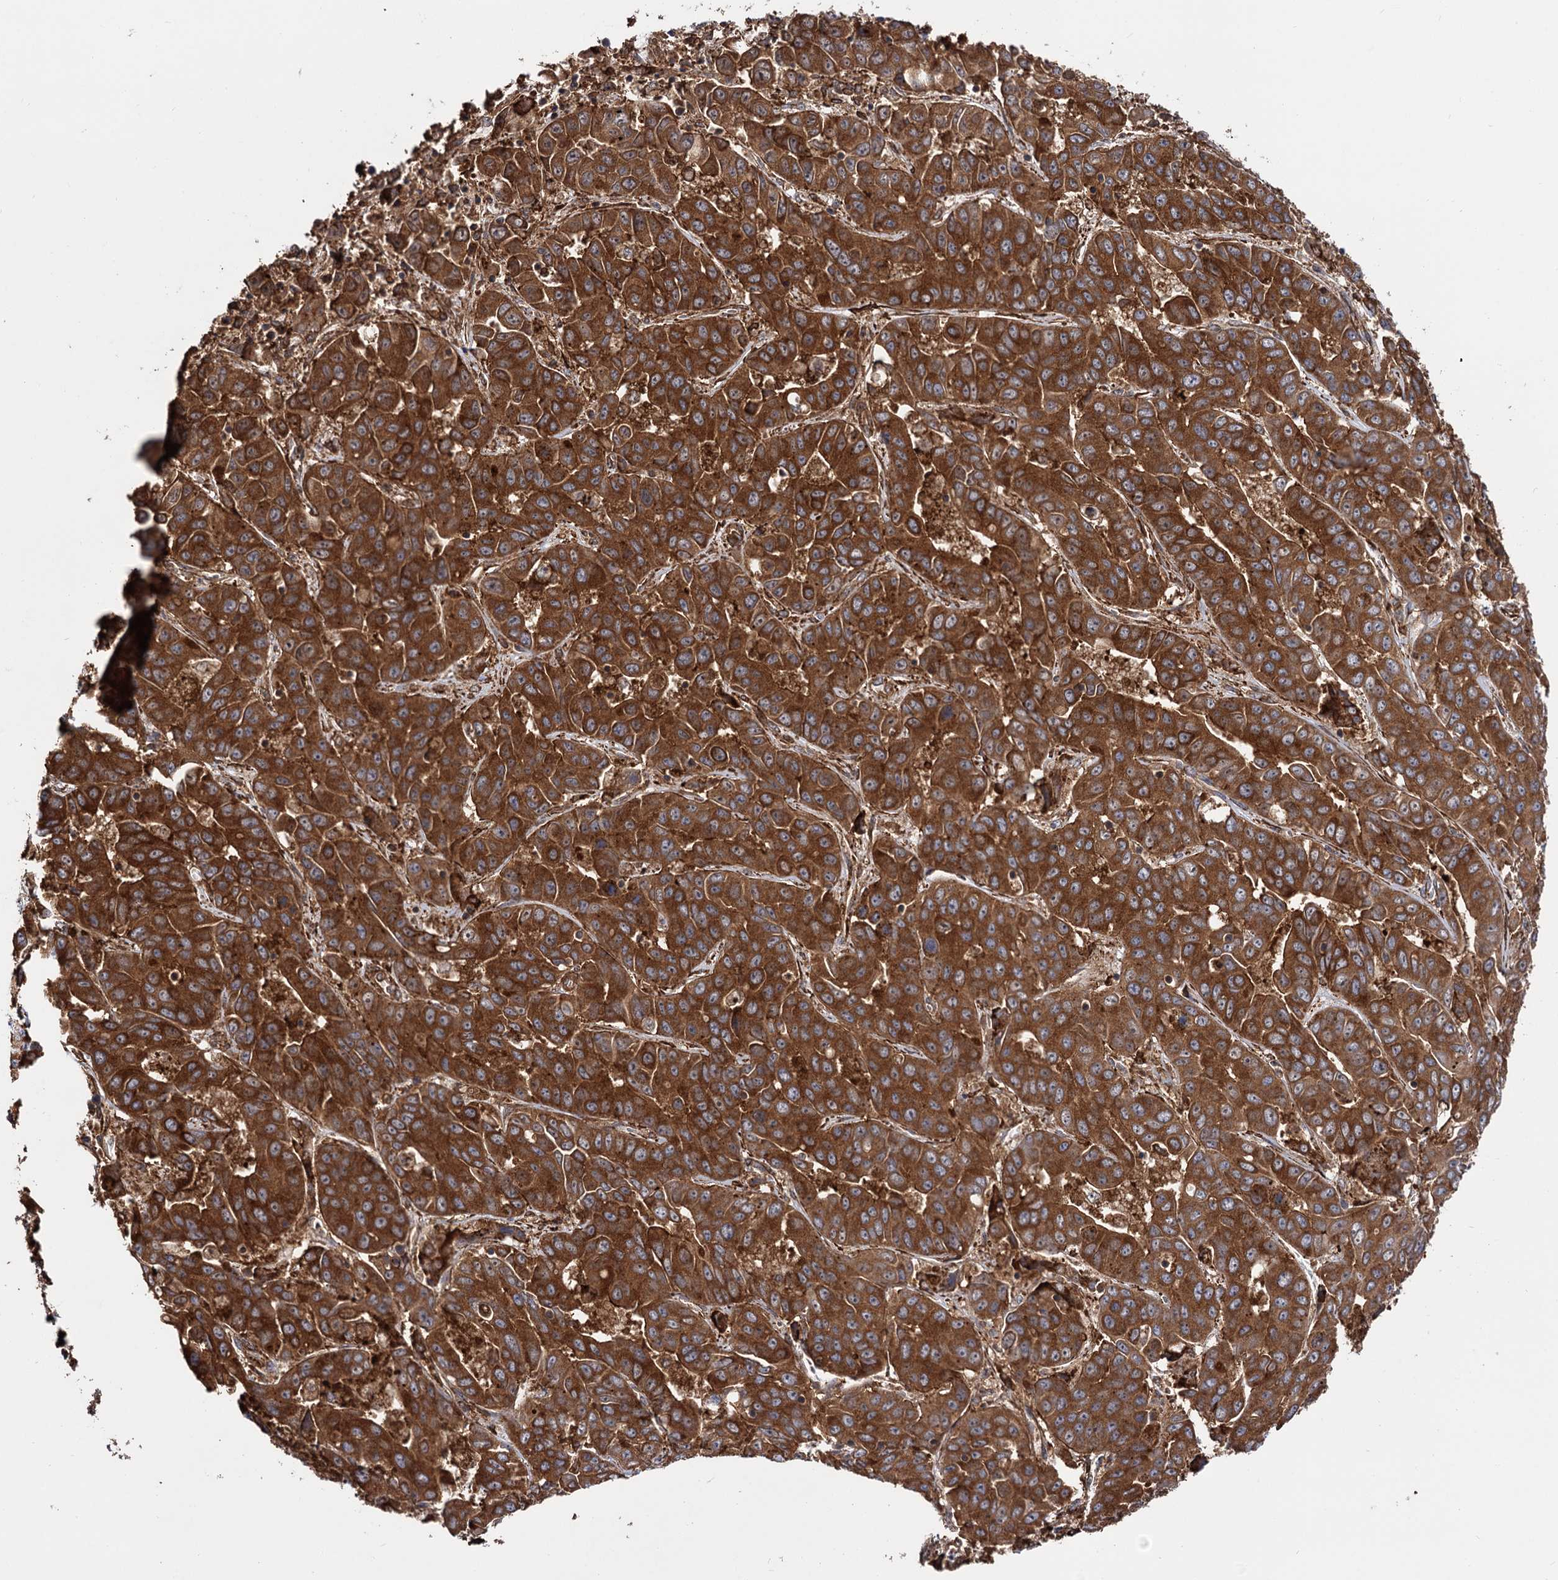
{"staining": {"intensity": "strong", "quantity": ">75%", "location": "cytoplasmic/membranous"}, "tissue": "liver cancer", "cell_type": "Tumor cells", "image_type": "cancer", "snomed": [{"axis": "morphology", "description": "Cholangiocarcinoma"}, {"axis": "topography", "description": "Liver"}], "caption": "Immunohistochemistry staining of liver cancer (cholangiocarcinoma), which demonstrates high levels of strong cytoplasmic/membranous positivity in approximately >75% of tumor cells indicating strong cytoplasmic/membranous protein positivity. The staining was performed using DAB (3,3'-diaminobenzidine) (brown) for protein detection and nuclei were counterstained in hematoxylin (blue).", "gene": "ATP8B4", "patient": {"sex": "female", "age": 52}}